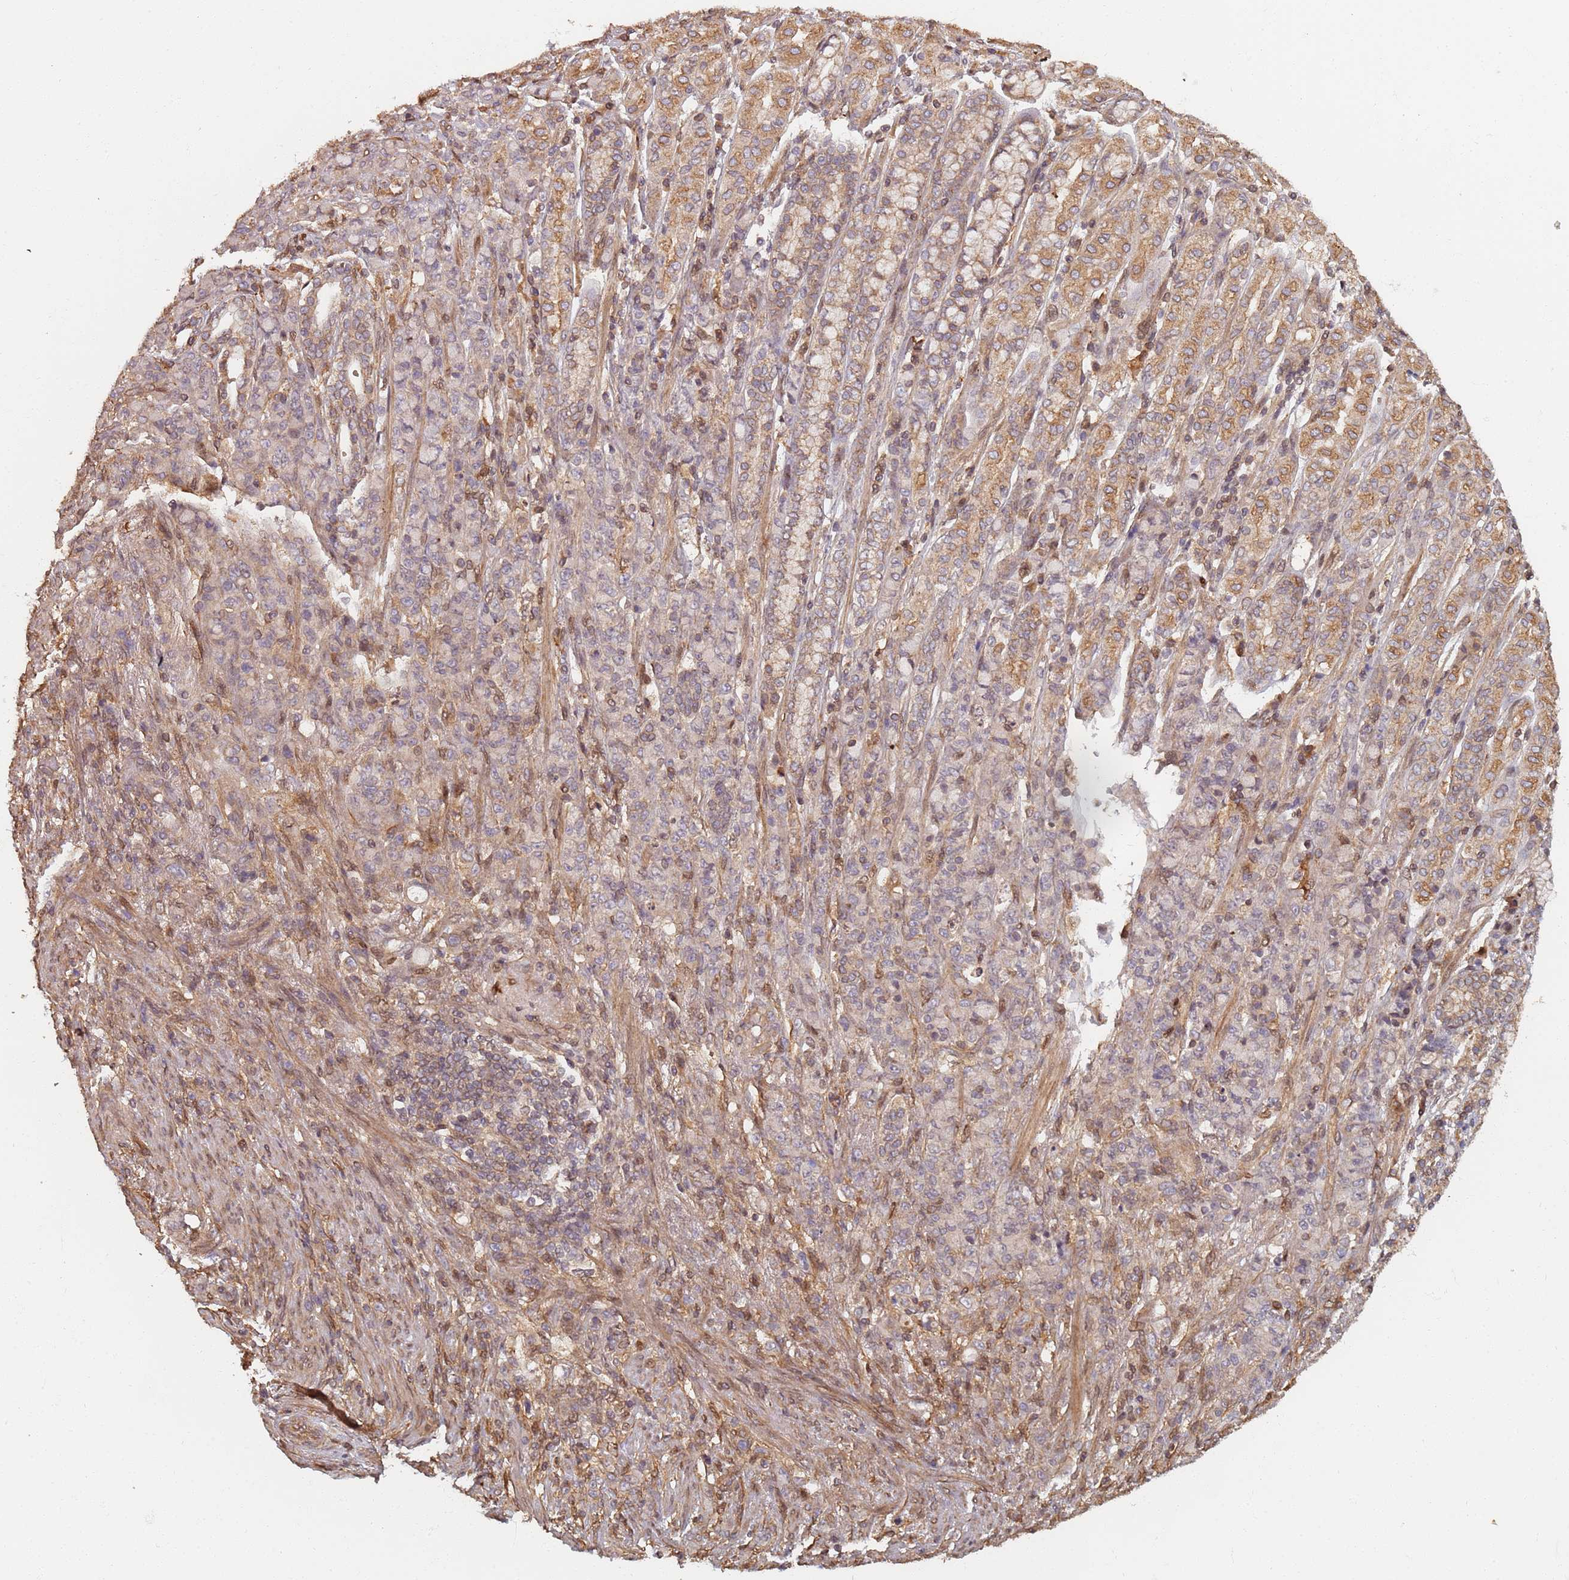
{"staining": {"intensity": "weak", "quantity": "<25%", "location": "cytoplasmic/membranous"}, "tissue": "stomach cancer", "cell_type": "Tumor cells", "image_type": "cancer", "snomed": [{"axis": "morphology", "description": "Adenocarcinoma, NOS"}, {"axis": "topography", "description": "Stomach"}], "caption": "The image displays no staining of tumor cells in adenocarcinoma (stomach).", "gene": "SDCCAG8", "patient": {"sex": "female", "age": 79}}